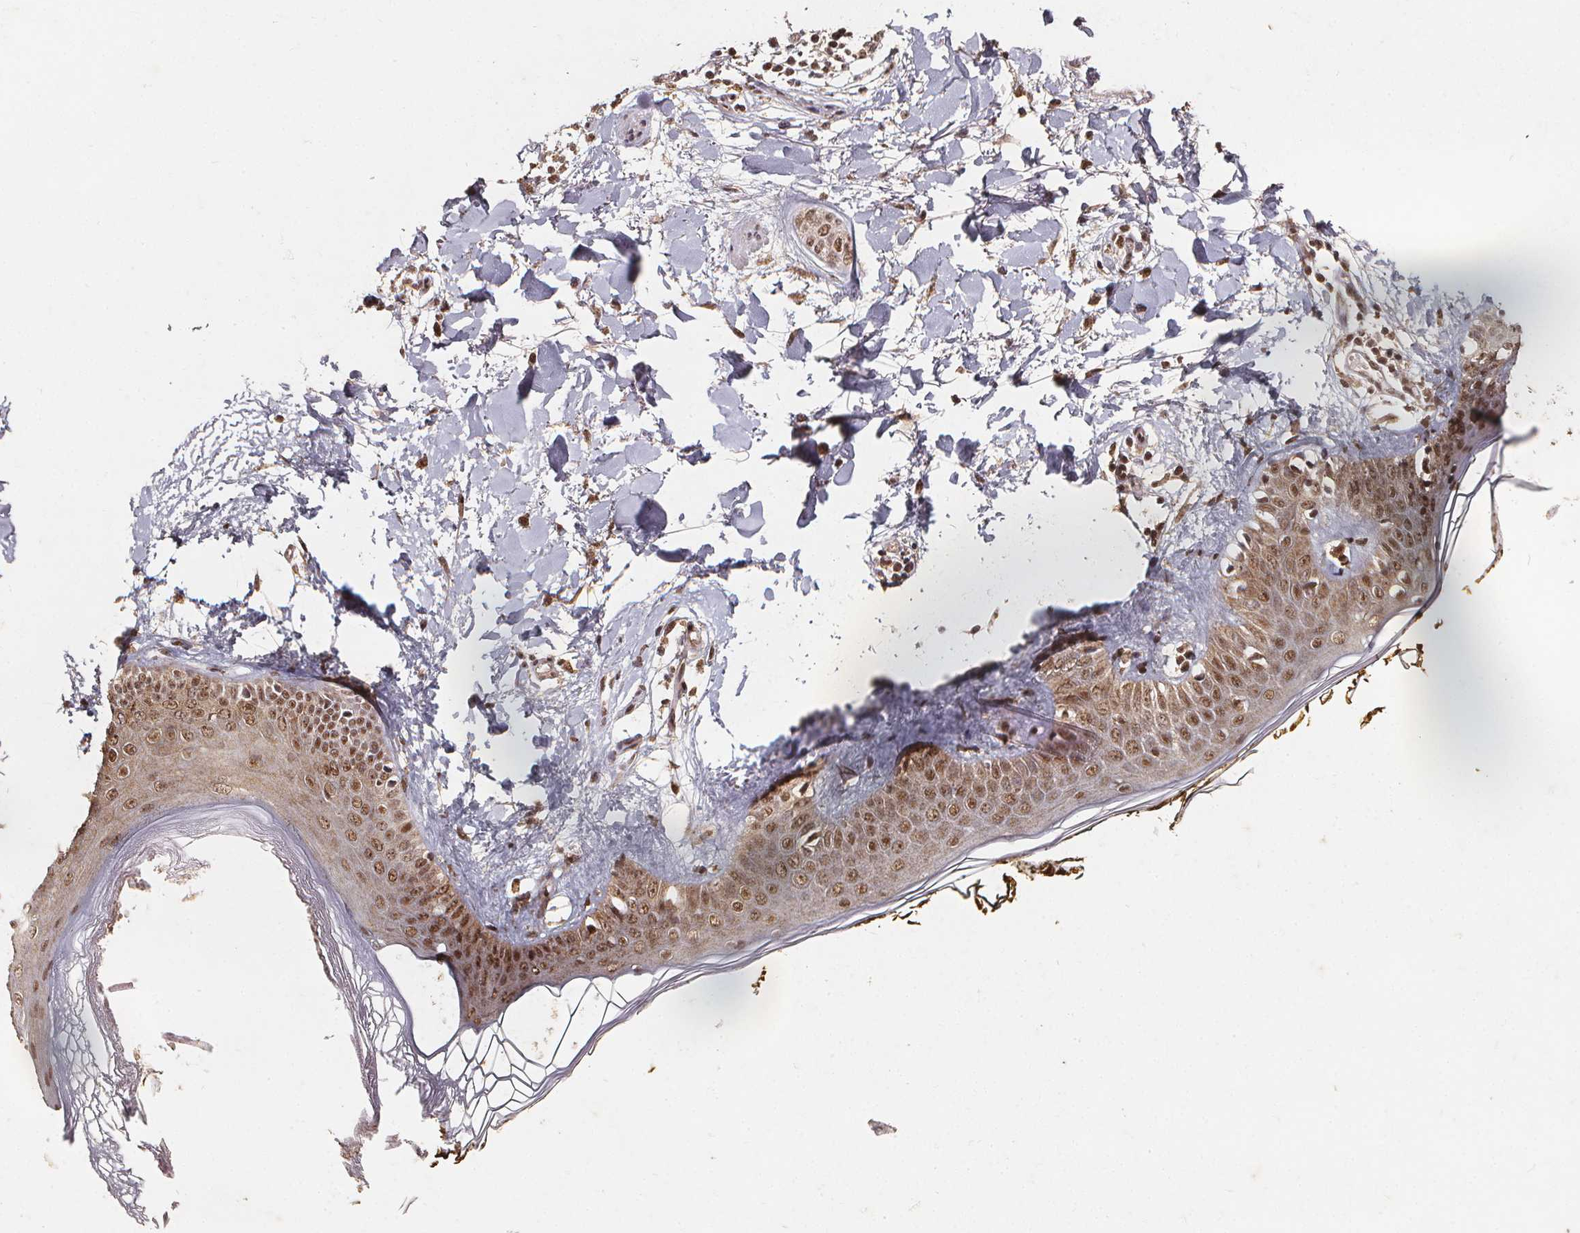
{"staining": {"intensity": "moderate", "quantity": ">75%", "location": "nuclear"}, "tissue": "skin", "cell_type": "Fibroblasts", "image_type": "normal", "snomed": [{"axis": "morphology", "description": "Normal tissue, NOS"}, {"axis": "topography", "description": "Skin"}], "caption": "Protein staining of normal skin reveals moderate nuclear staining in about >75% of fibroblasts.", "gene": "SMN1", "patient": {"sex": "female", "age": 34}}